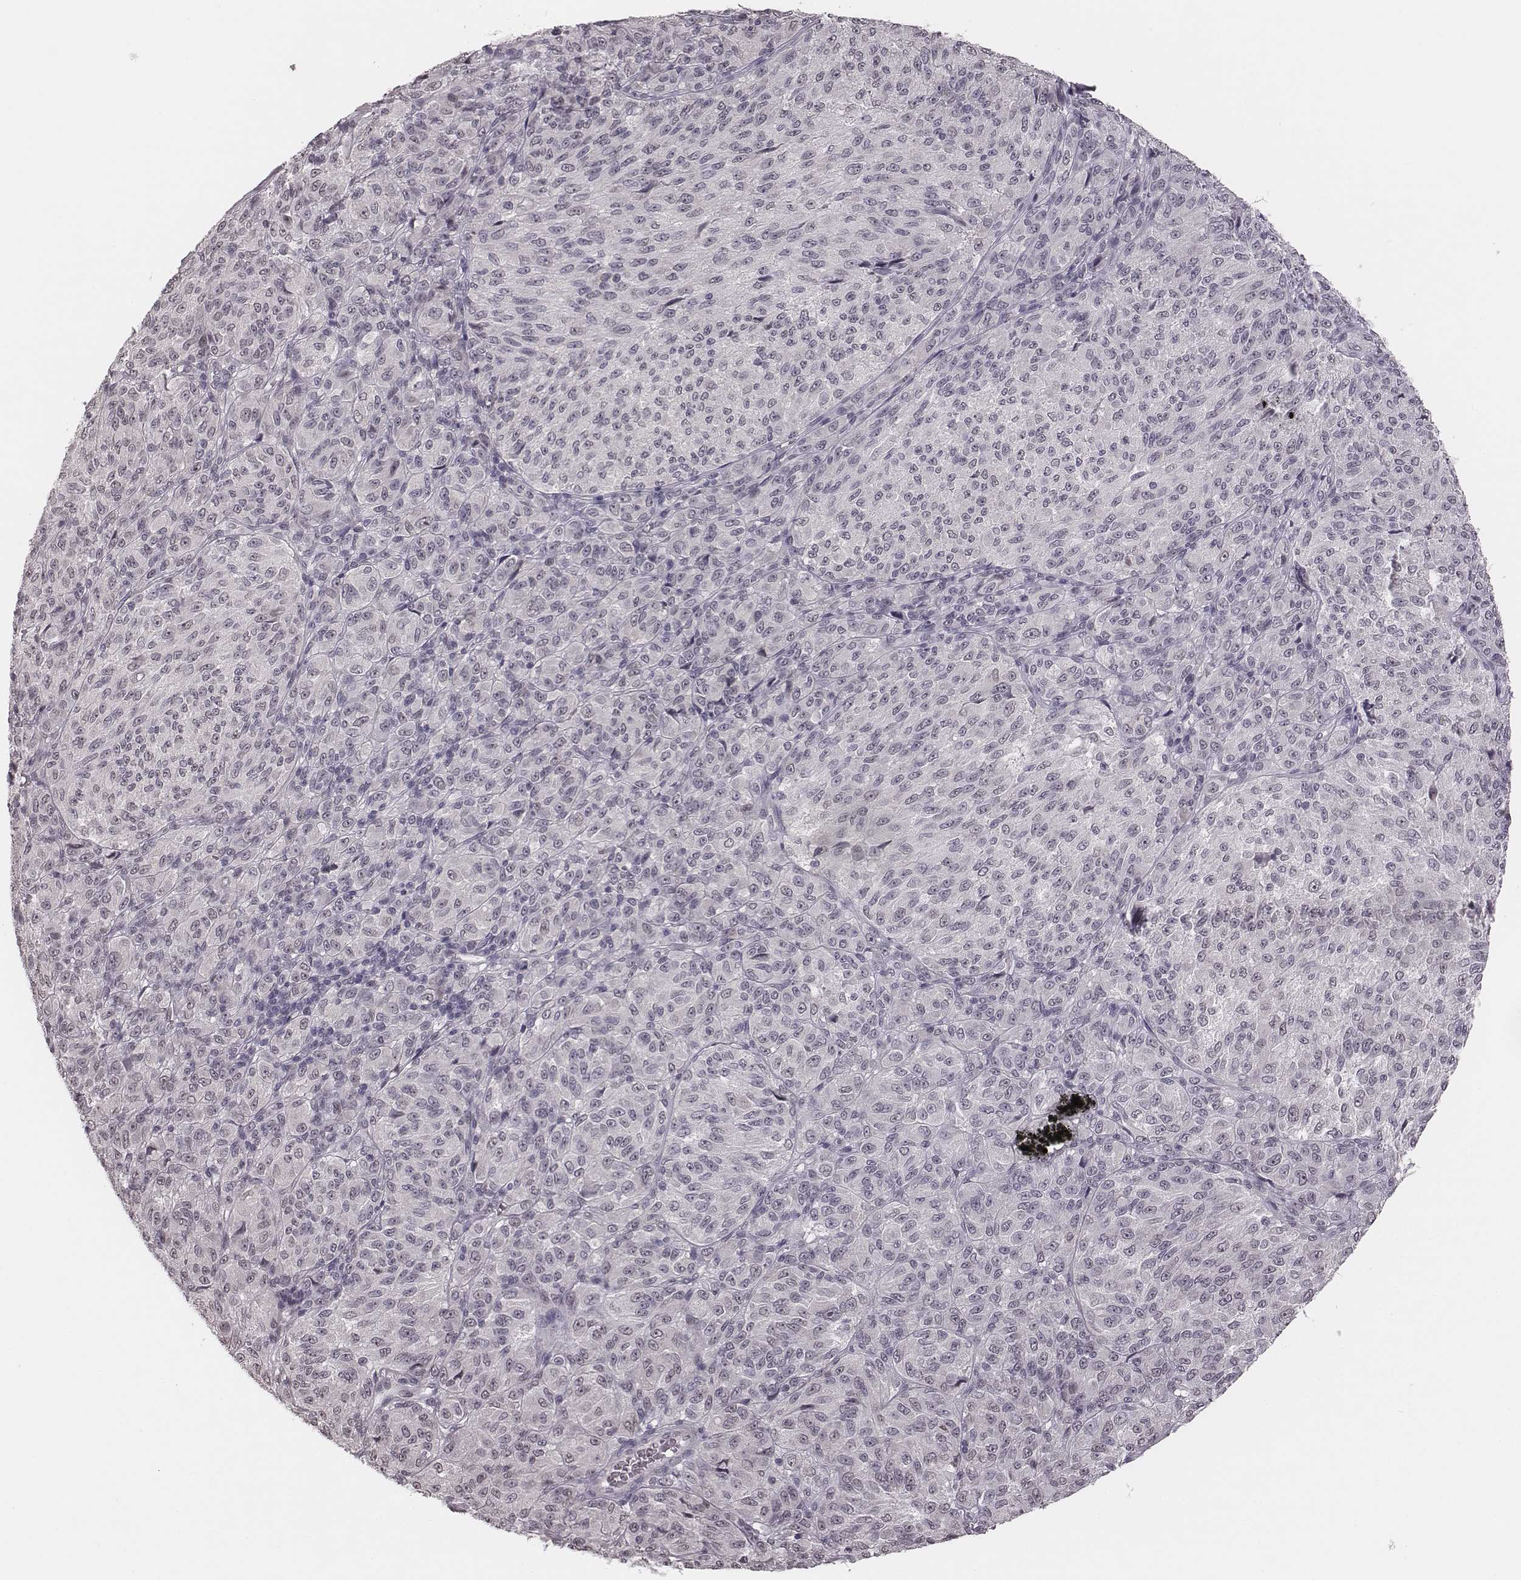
{"staining": {"intensity": "negative", "quantity": "none", "location": "none"}, "tissue": "melanoma", "cell_type": "Tumor cells", "image_type": "cancer", "snomed": [{"axis": "morphology", "description": "Malignant melanoma, Metastatic site"}, {"axis": "topography", "description": "Brain"}], "caption": "Photomicrograph shows no significant protein staining in tumor cells of malignant melanoma (metastatic site).", "gene": "RPGRIP1", "patient": {"sex": "female", "age": 56}}